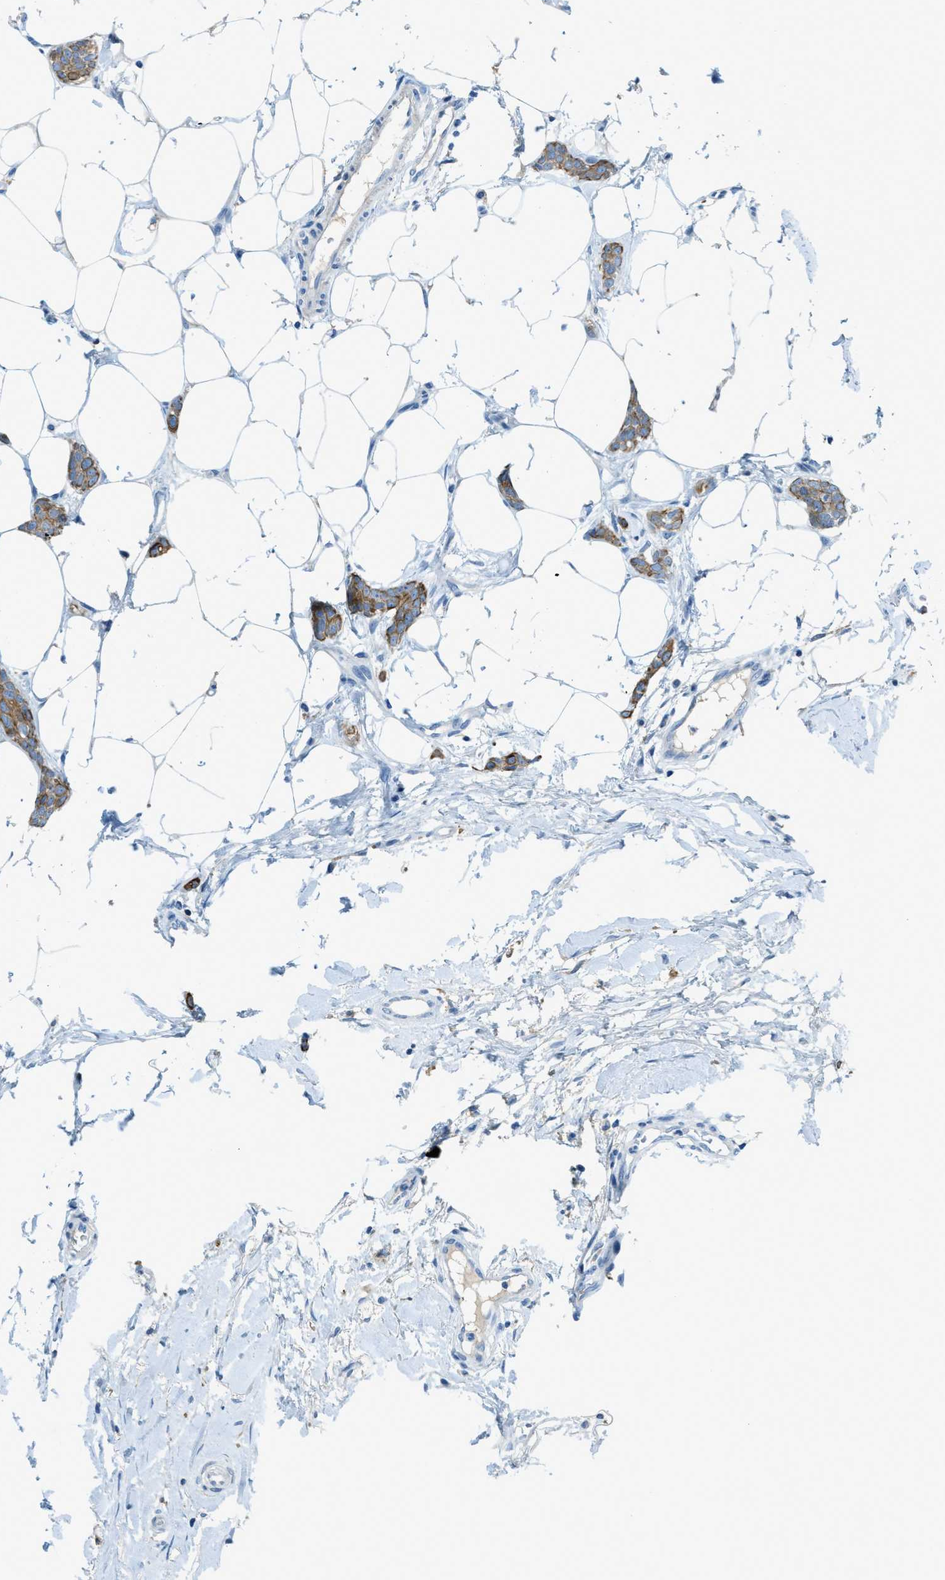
{"staining": {"intensity": "moderate", "quantity": ">75%", "location": "cytoplasmic/membranous"}, "tissue": "breast cancer", "cell_type": "Tumor cells", "image_type": "cancer", "snomed": [{"axis": "morphology", "description": "Lobular carcinoma"}, {"axis": "topography", "description": "Skin"}, {"axis": "topography", "description": "Breast"}], "caption": "DAB immunohistochemical staining of breast cancer (lobular carcinoma) reveals moderate cytoplasmic/membranous protein staining in approximately >75% of tumor cells.", "gene": "KLHL8", "patient": {"sex": "female", "age": 46}}